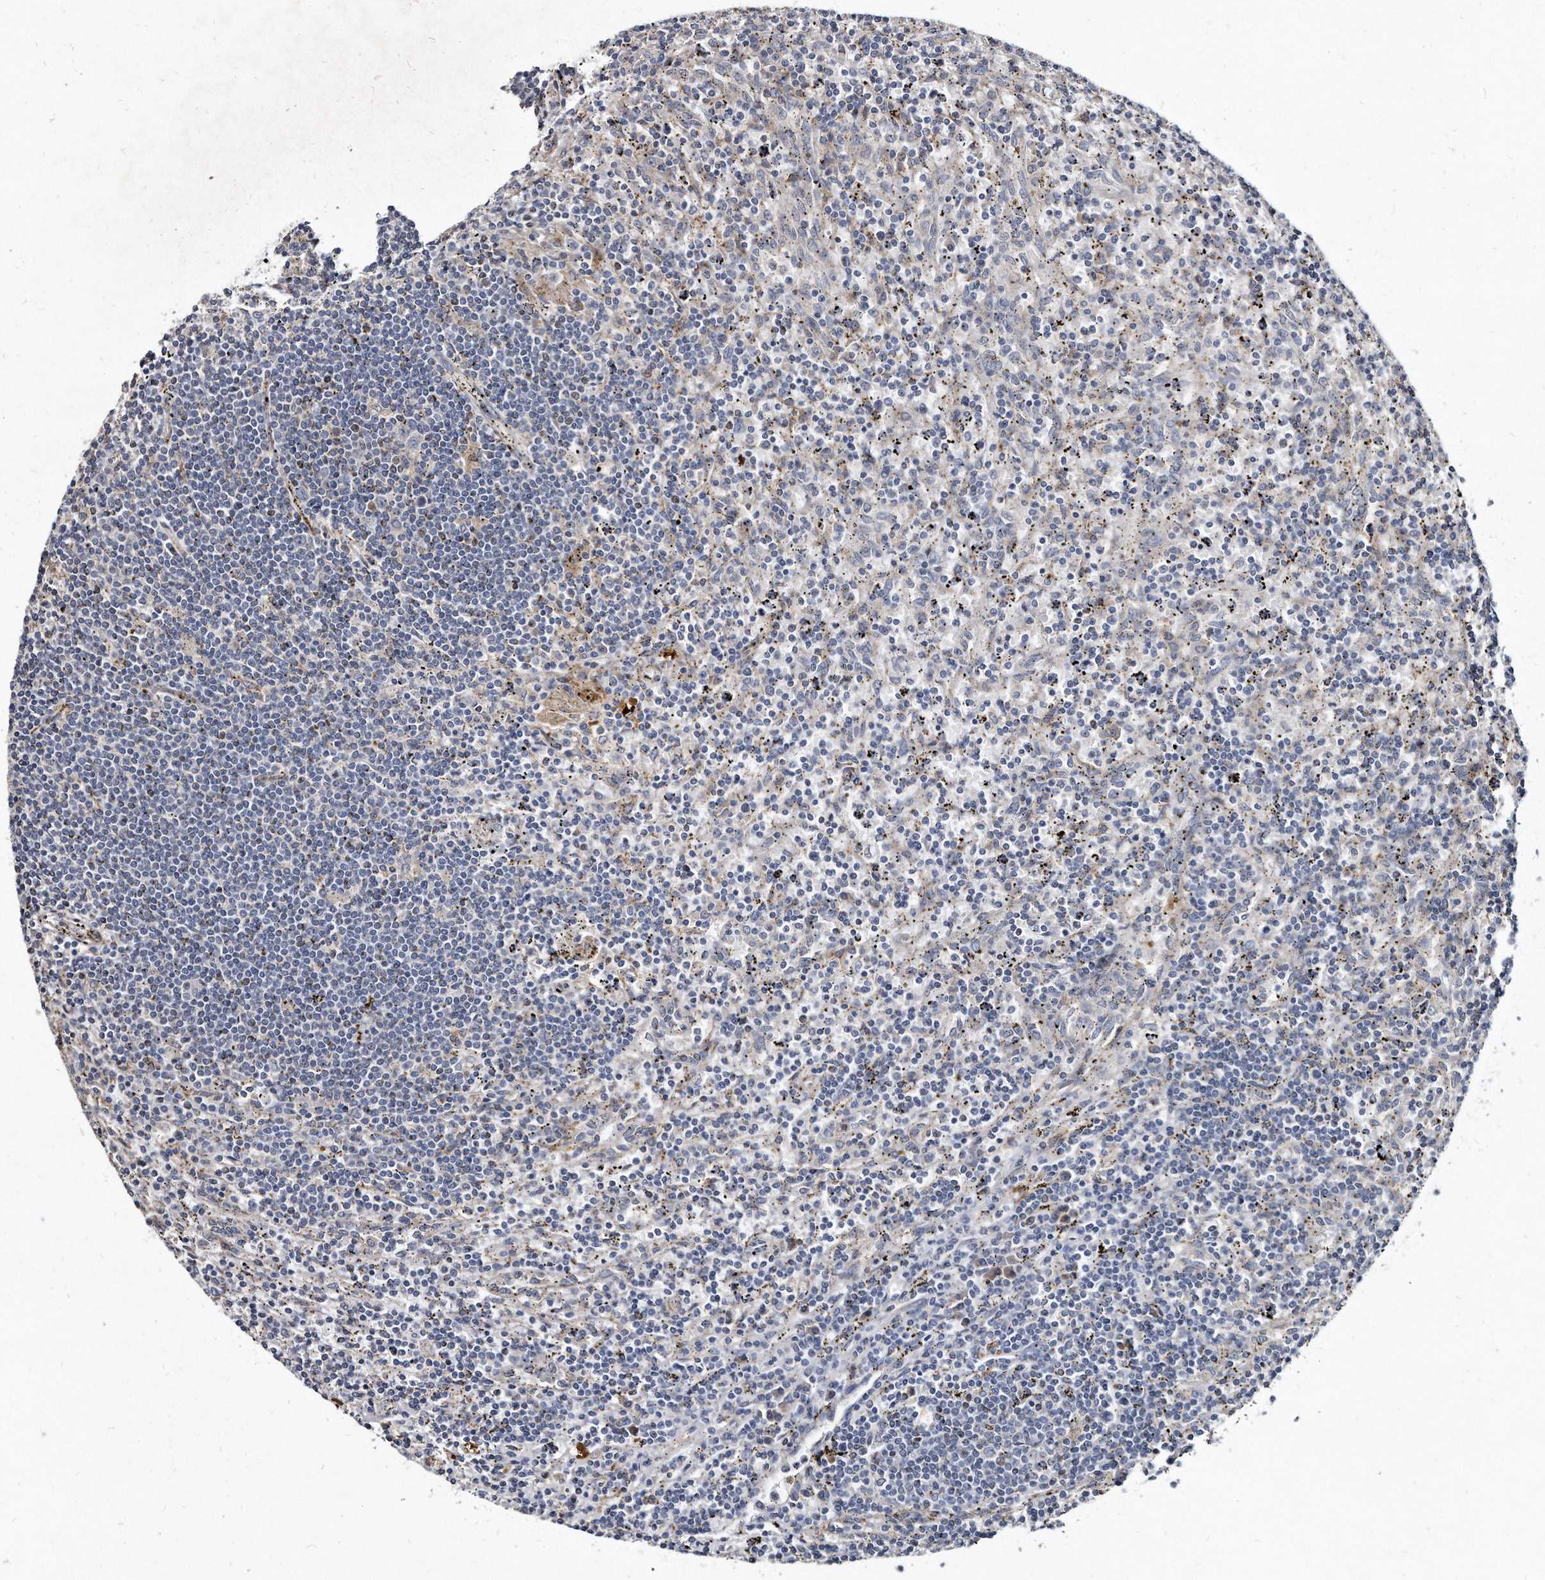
{"staining": {"intensity": "negative", "quantity": "none", "location": "none"}, "tissue": "lymphoma", "cell_type": "Tumor cells", "image_type": "cancer", "snomed": [{"axis": "morphology", "description": "Malignant lymphoma, non-Hodgkin's type, Low grade"}, {"axis": "topography", "description": "Spleen"}], "caption": "Protein analysis of malignant lymphoma, non-Hodgkin's type (low-grade) displays no significant positivity in tumor cells.", "gene": "KLHDC3", "patient": {"sex": "male", "age": 76}}